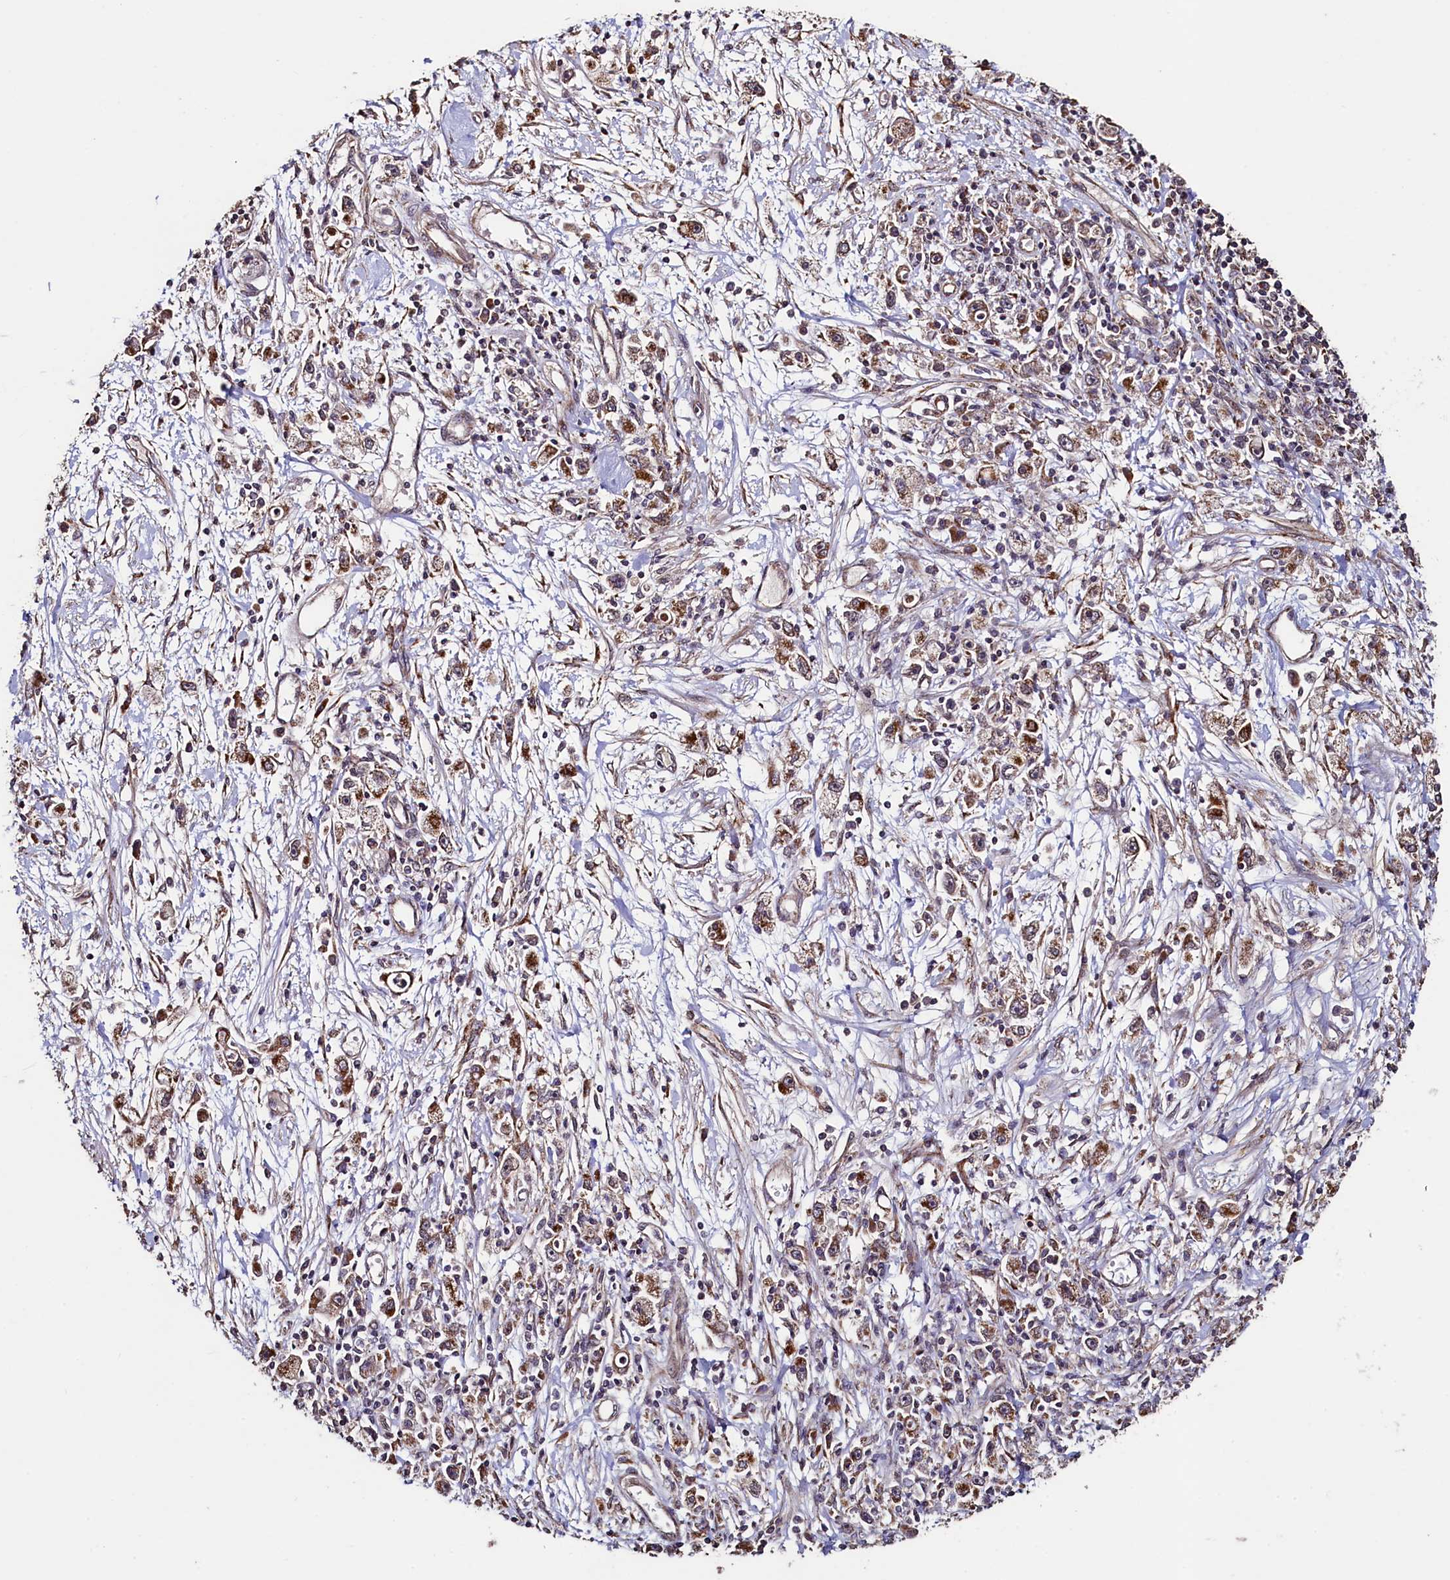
{"staining": {"intensity": "moderate", "quantity": ">75%", "location": "cytoplasmic/membranous"}, "tissue": "stomach cancer", "cell_type": "Tumor cells", "image_type": "cancer", "snomed": [{"axis": "morphology", "description": "Adenocarcinoma, NOS"}, {"axis": "topography", "description": "Stomach"}], "caption": "Human adenocarcinoma (stomach) stained for a protein (brown) exhibits moderate cytoplasmic/membranous positive expression in about >75% of tumor cells.", "gene": "RBFA", "patient": {"sex": "female", "age": 59}}